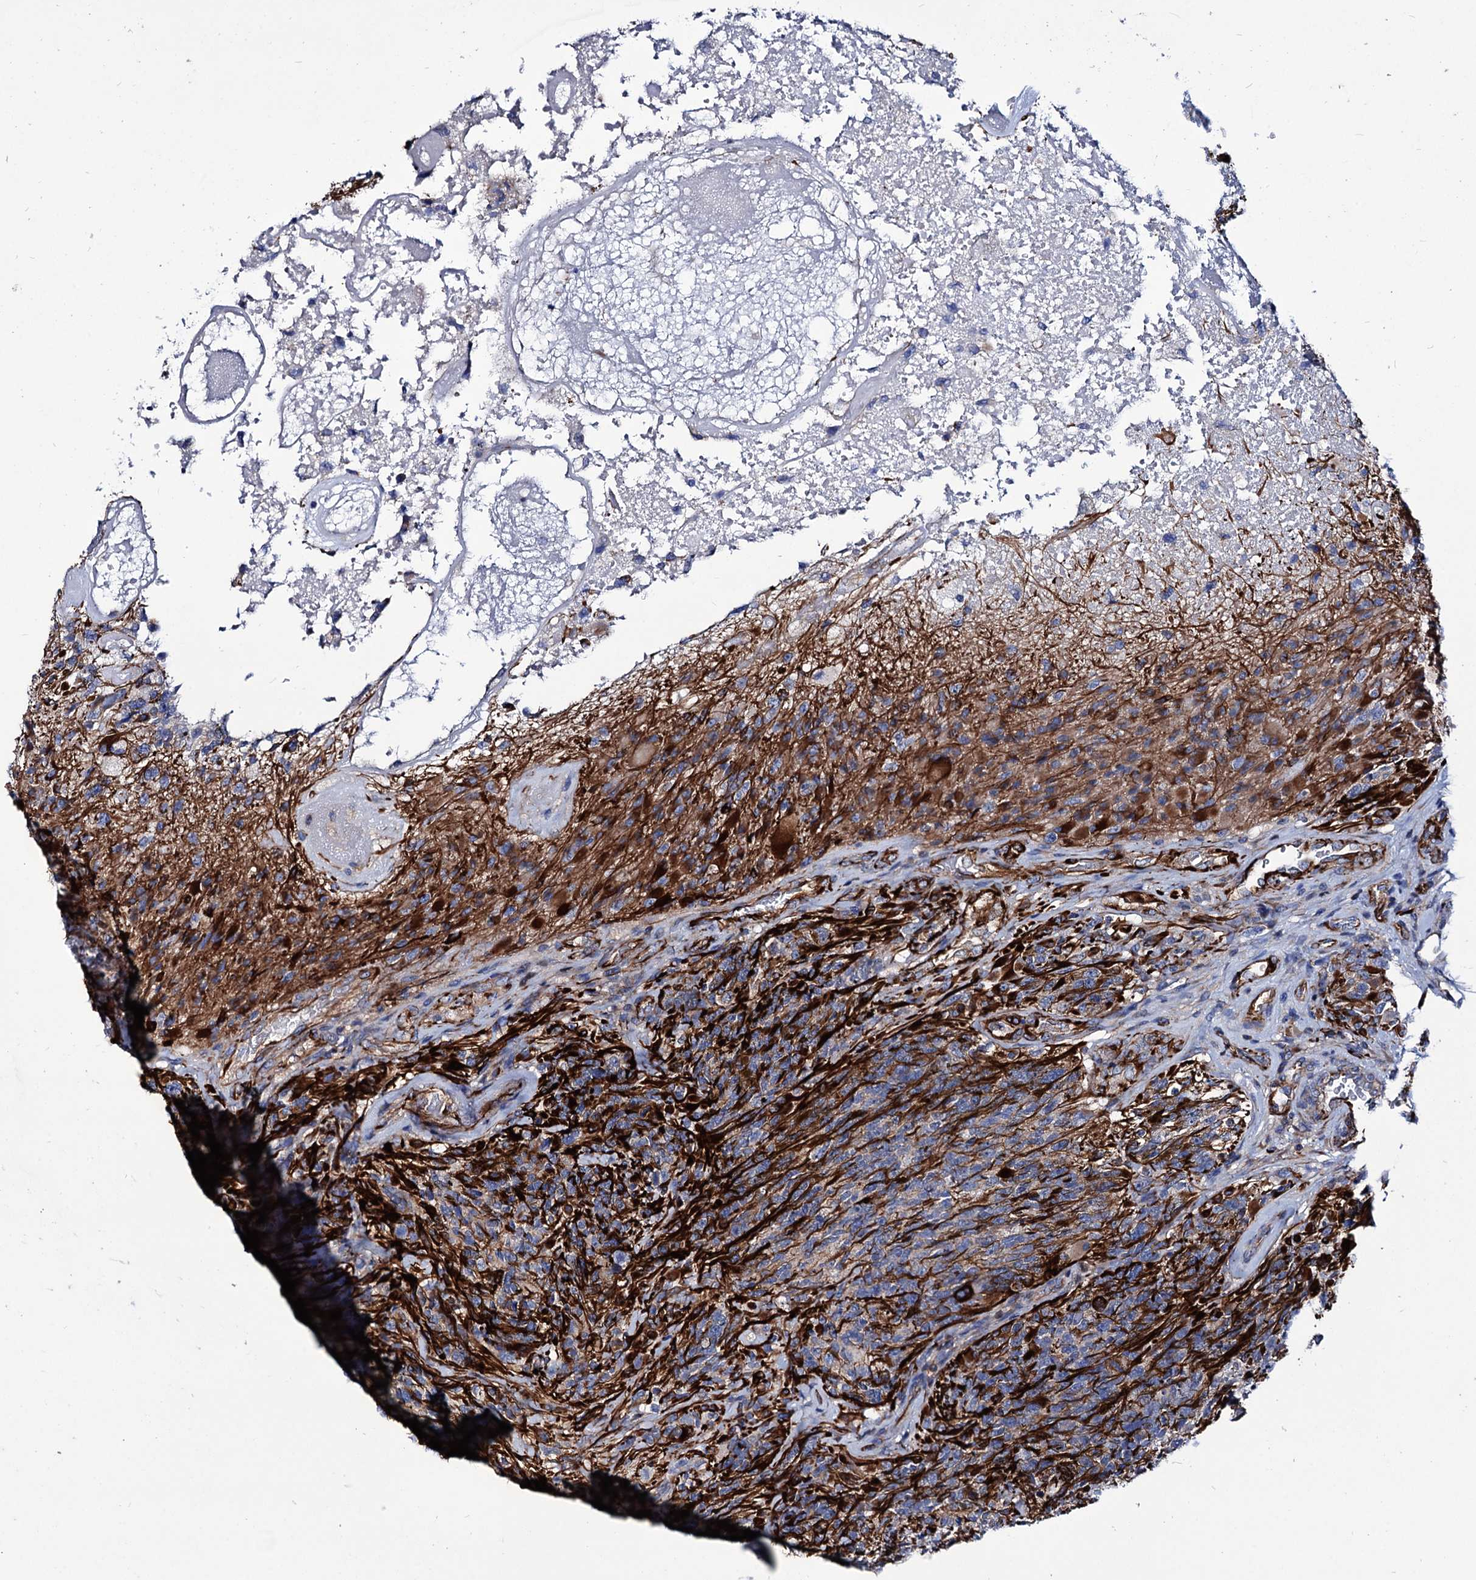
{"staining": {"intensity": "strong", "quantity": "<25%", "location": "cytoplasmic/membranous"}, "tissue": "glioma", "cell_type": "Tumor cells", "image_type": "cancer", "snomed": [{"axis": "morphology", "description": "Glioma, malignant, High grade"}, {"axis": "topography", "description": "Brain"}], "caption": "This histopathology image exhibits malignant glioma (high-grade) stained with immunohistochemistry to label a protein in brown. The cytoplasmic/membranous of tumor cells show strong positivity for the protein. Nuclei are counter-stained blue.", "gene": "AXL", "patient": {"sex": "male", "age": 76}}